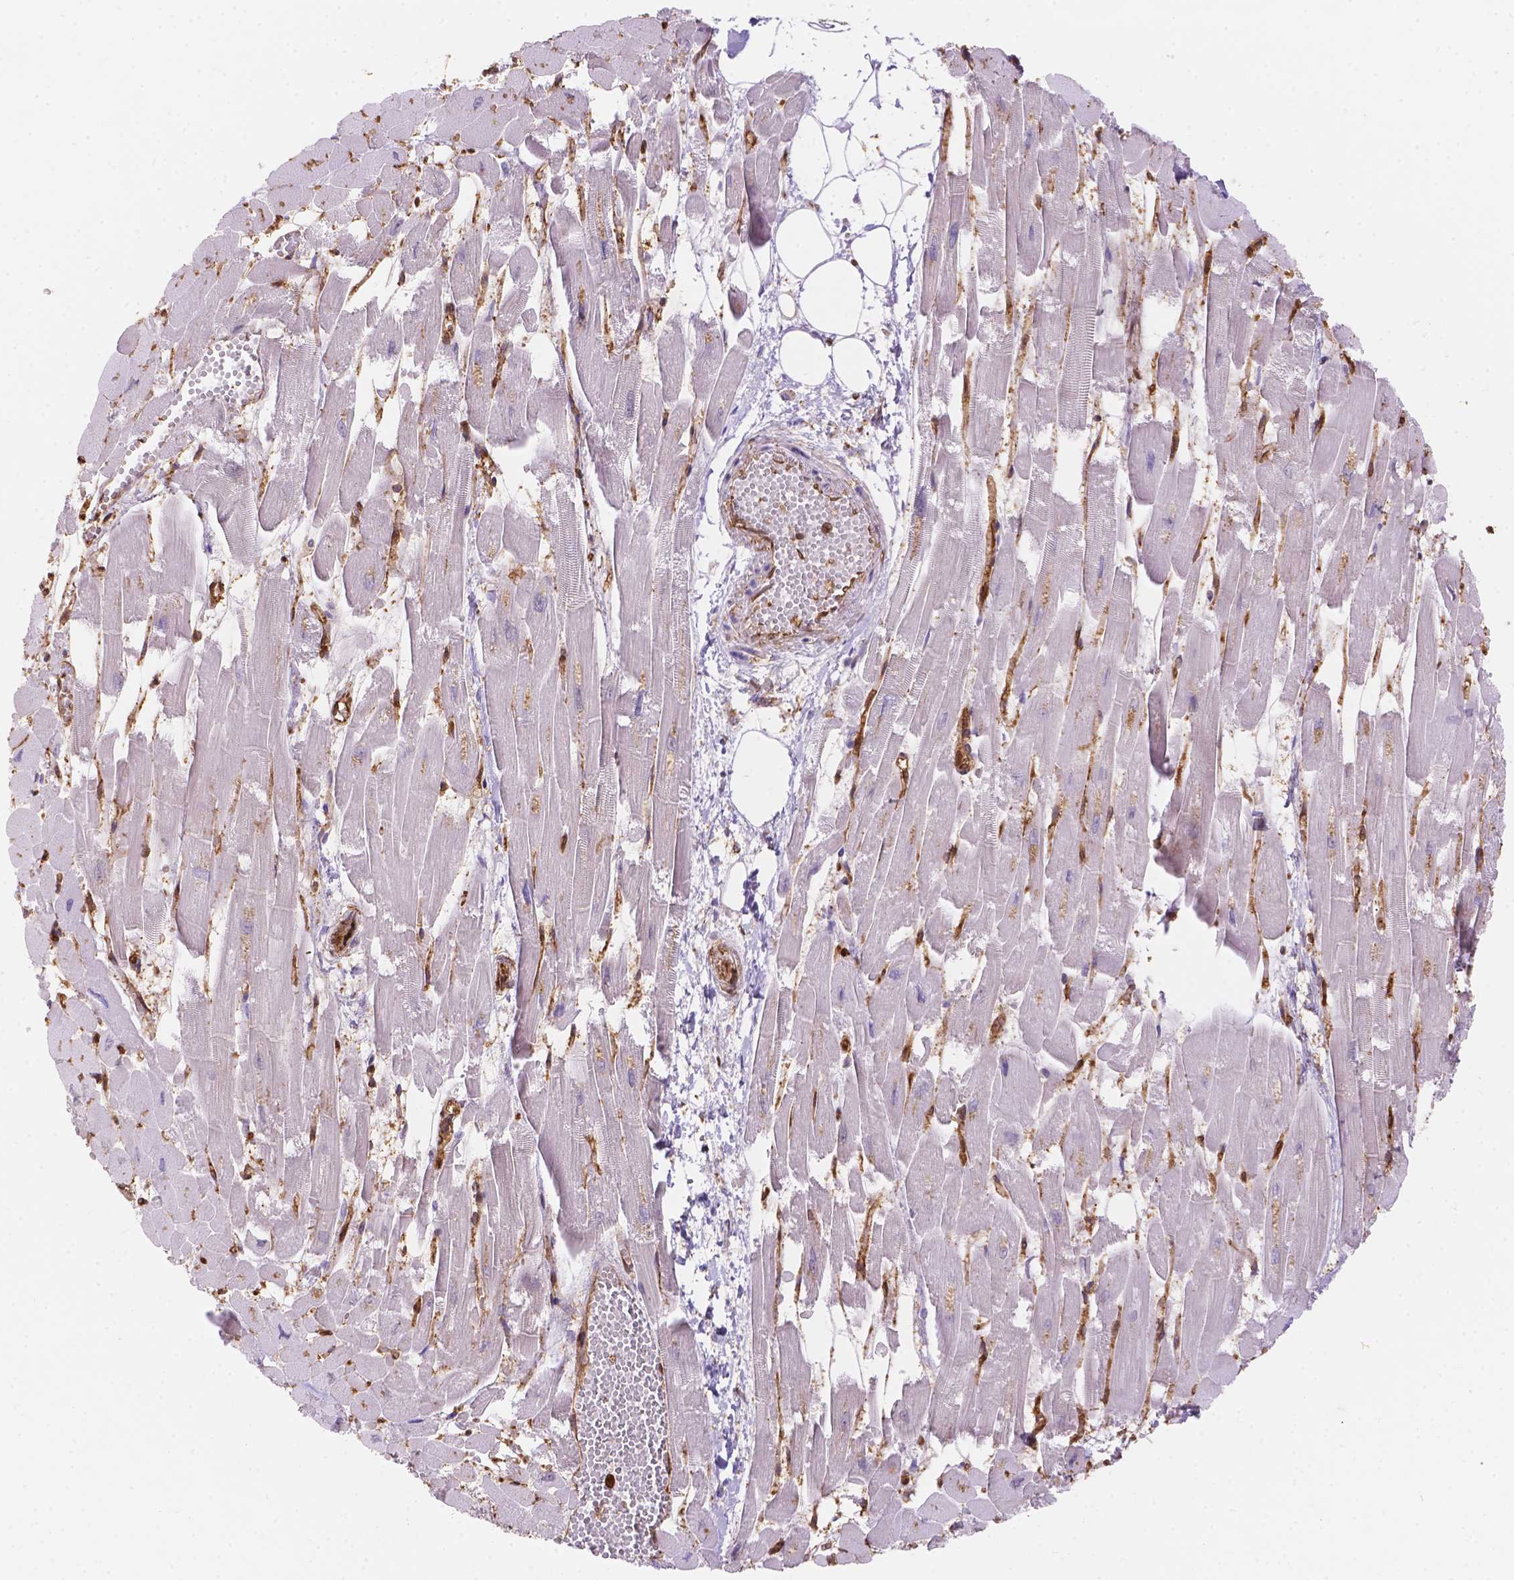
{"staining": {"intensity": "negative", "quantity": "none", "location": "none"}, "tissue": "heart muscle", "cell_type": "Cardiomyocytes", "image_type": "normal", "snomed": [{"axis": "morphology", "description": "Normal tissue, NOS"}, {"axis": "topography", "description": "Heart"}], "caption": "High power microscopy histopathology image of an IHC histopathology image of unremarkable heart muscle, revealing no significant staining in cardiomyocytes. Brightfield microscopy of IHC stained with DAB (brown) and hematoxylin (blue), captured at high magnification.", "gene": "DMWD", "patient": {"sex": "female", "age": 52}}